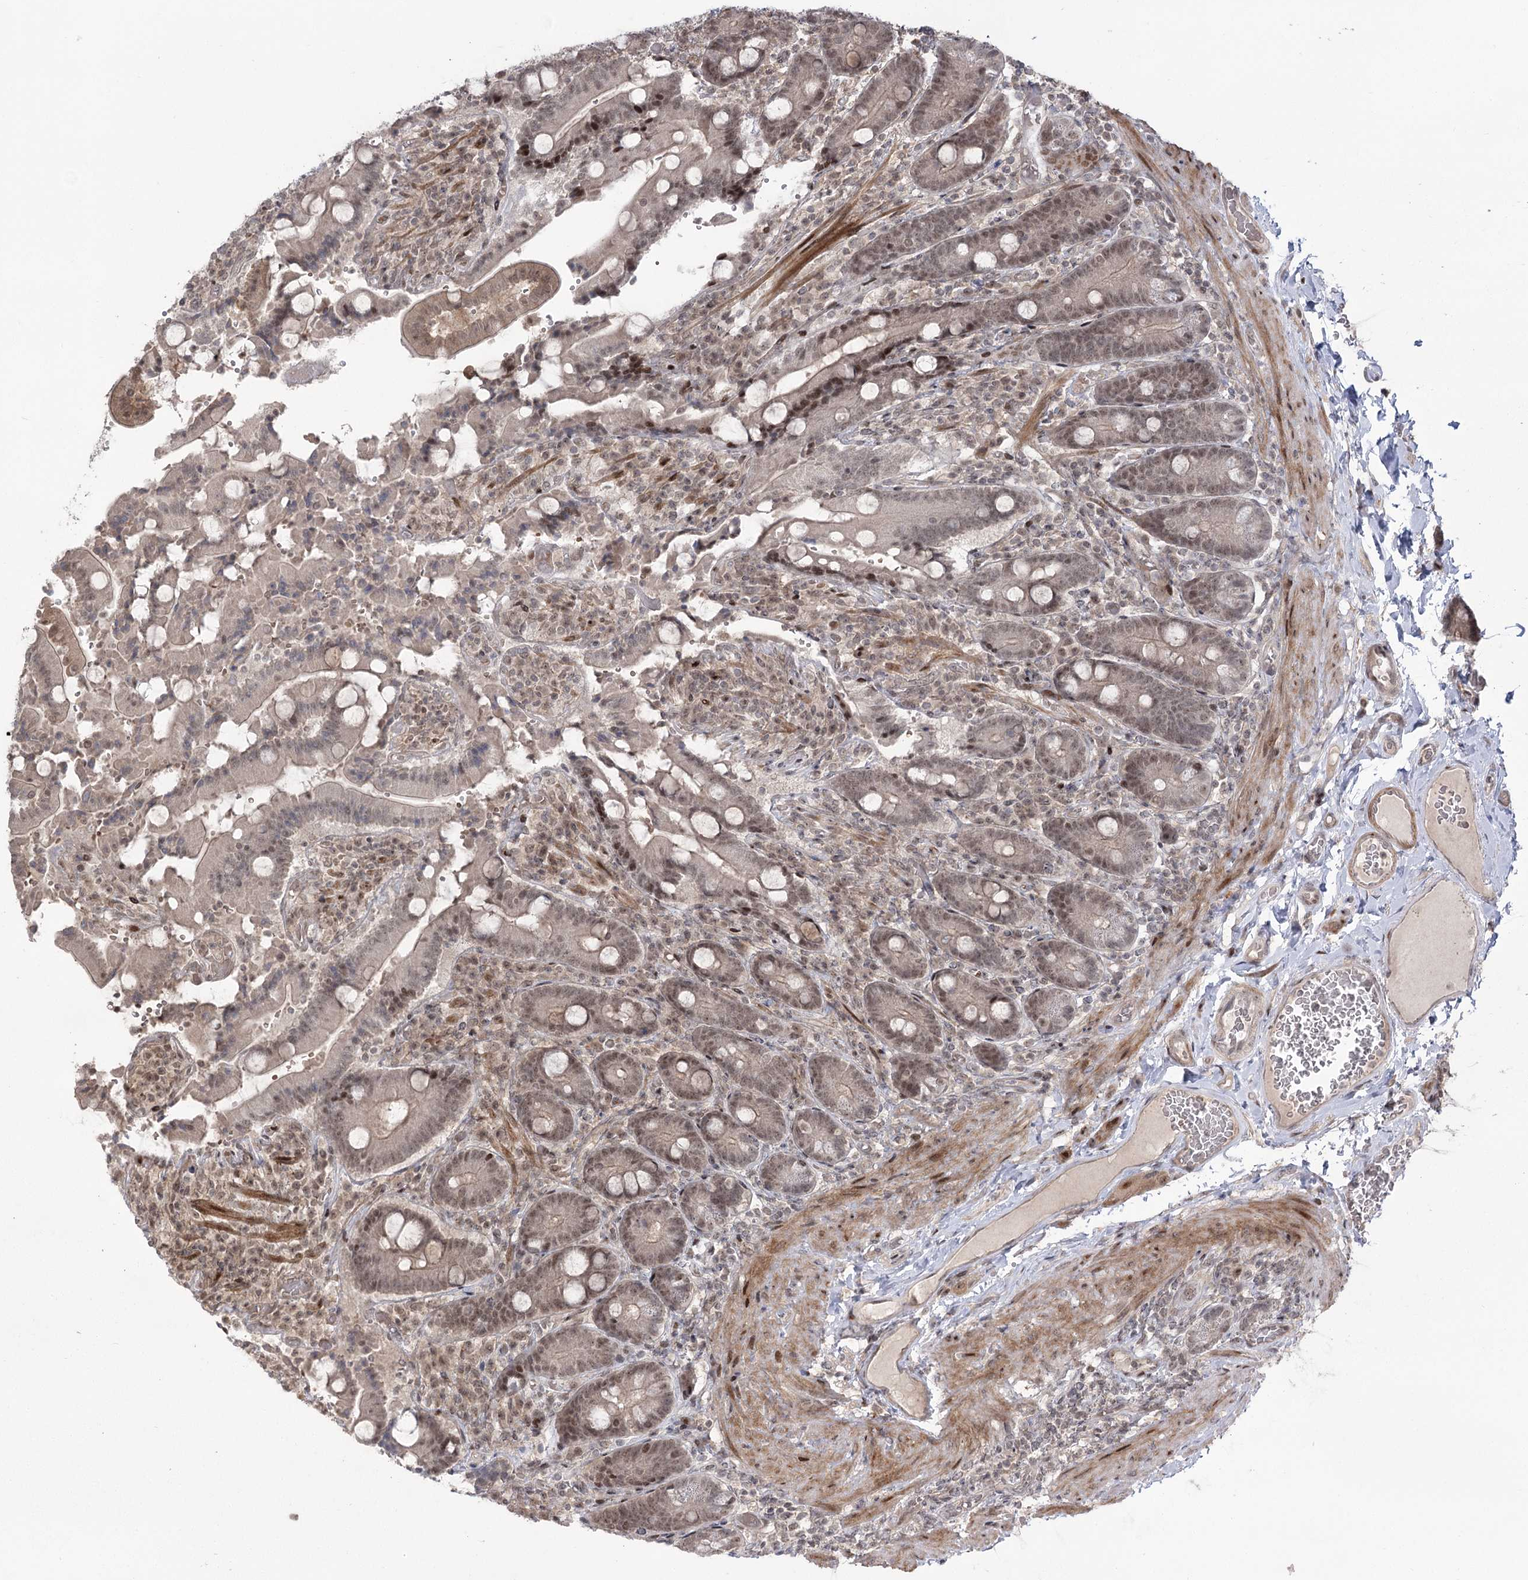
{"staining": {"intensity": "weak", "quantity": ">75%", "location": "nuclear"}, "tissue": "duodenum", "cell_type": "Glandular cells", "image_type": "normal", "snomed": [{"axis": "morphology", "description": "Normal tissue, NOS"}, {"axis": "topography", "description": "Duodenum"}], "caption": "Immunohistochemistry (DAB (3,3'-diaminobenzidine)) staining of unremarkable human duodenum exhibits weak nuclear protein expression in about >75% of glandular cells. (Brightfield microscopy of DAB IHC at high magnification).", "gene": "HELQ", "patient": {"sex": "female", "age": 62}}